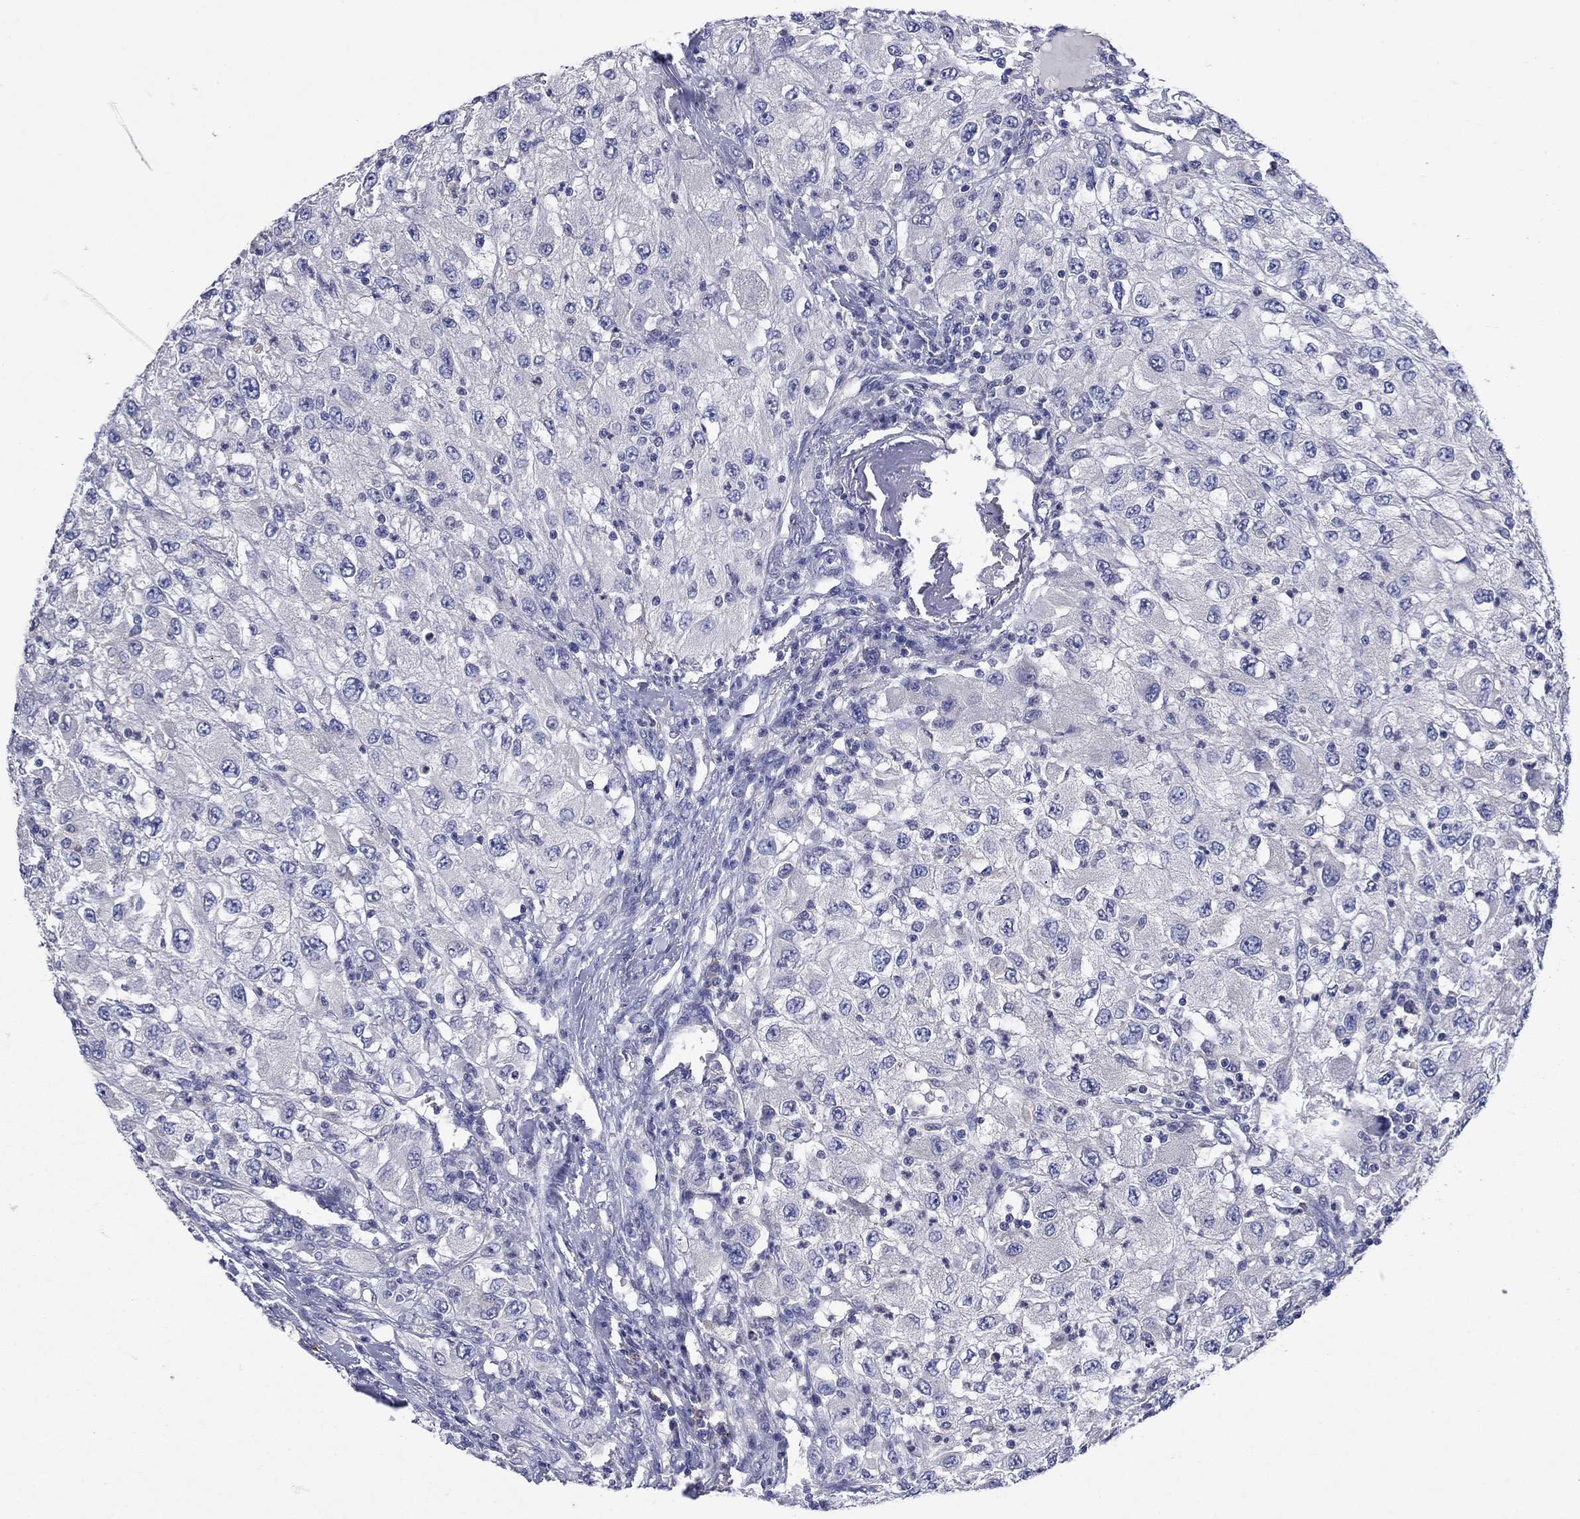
{"staining": {"intensity": "negative", "quantity": "none", "location": "none"}, "tissue": "renal cancer", "cell_type": "Tumor cells", "image_type": "cancer", "snomed": [{"axis": "morphology", "description": "Adenocarcinoma, NOS"}, {"axis": "topography", "description": "Kidney"}], "caption": "Tumor cells show no significant protein staining in renal adenocarcinoma.", "gene": "SULT2B1", "patient": {"sex": "female", "age": 67}}